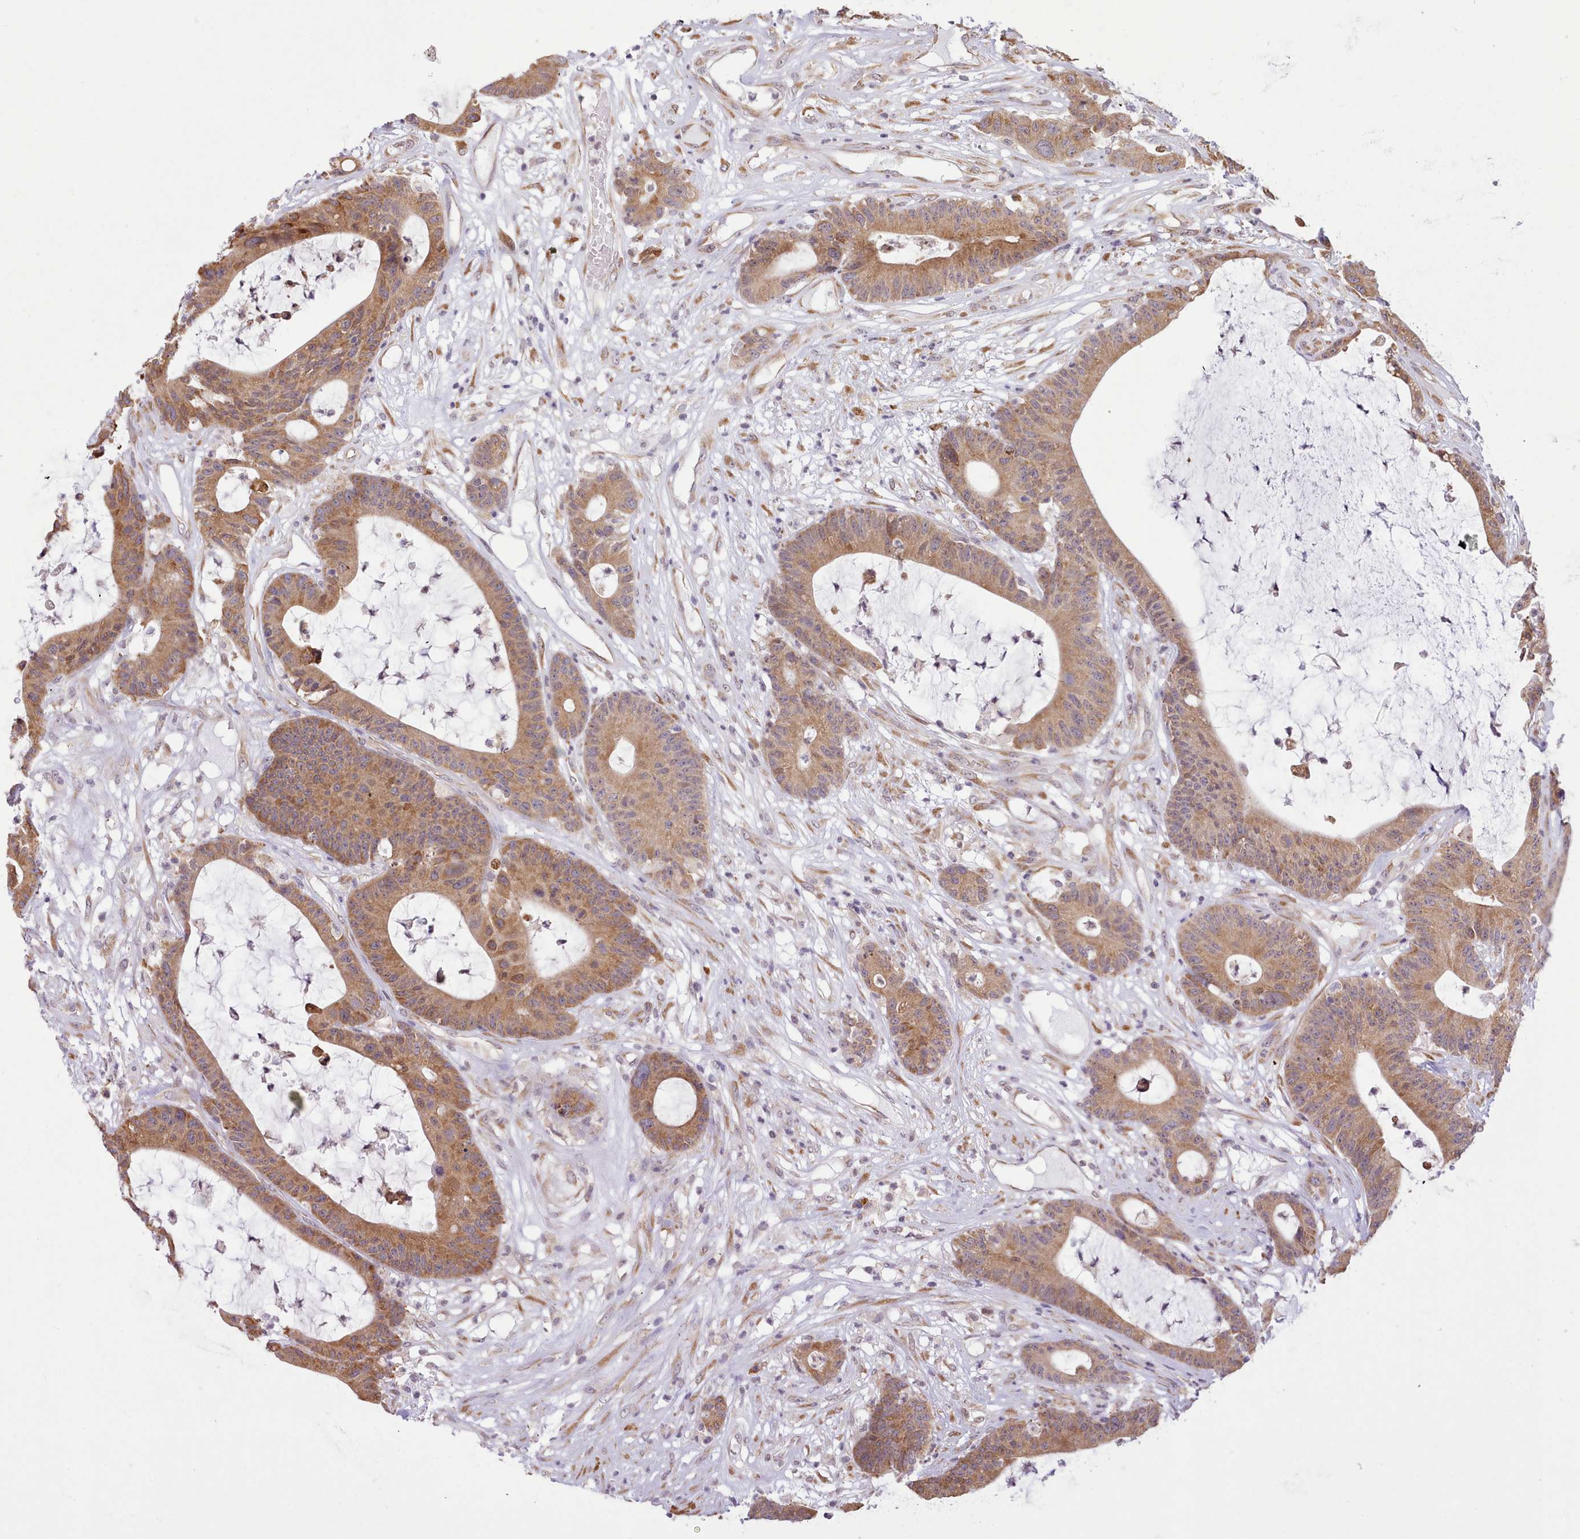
{"staining": {"intensity": "moderate", "quantity": ">75%", "location": "cytoplasmic/membranous"}, "tissue": "colorectal cancer", "cell_type": "Tumor cells", "image_type": "cancer", "snomed": [{"axis": "morphology", "description": "Adenocarcinoma, NOS"}, {"axis": "topography", "description": "Colon"}], "caption": "Colorectal adenocarcinoma stained for a protein (brown) shows moderate cytoplasmic/membranous positive expression in about >75% of tumor cells.", "gene": "SEC61B", "patient": {"sex": "female", "age": 84}}